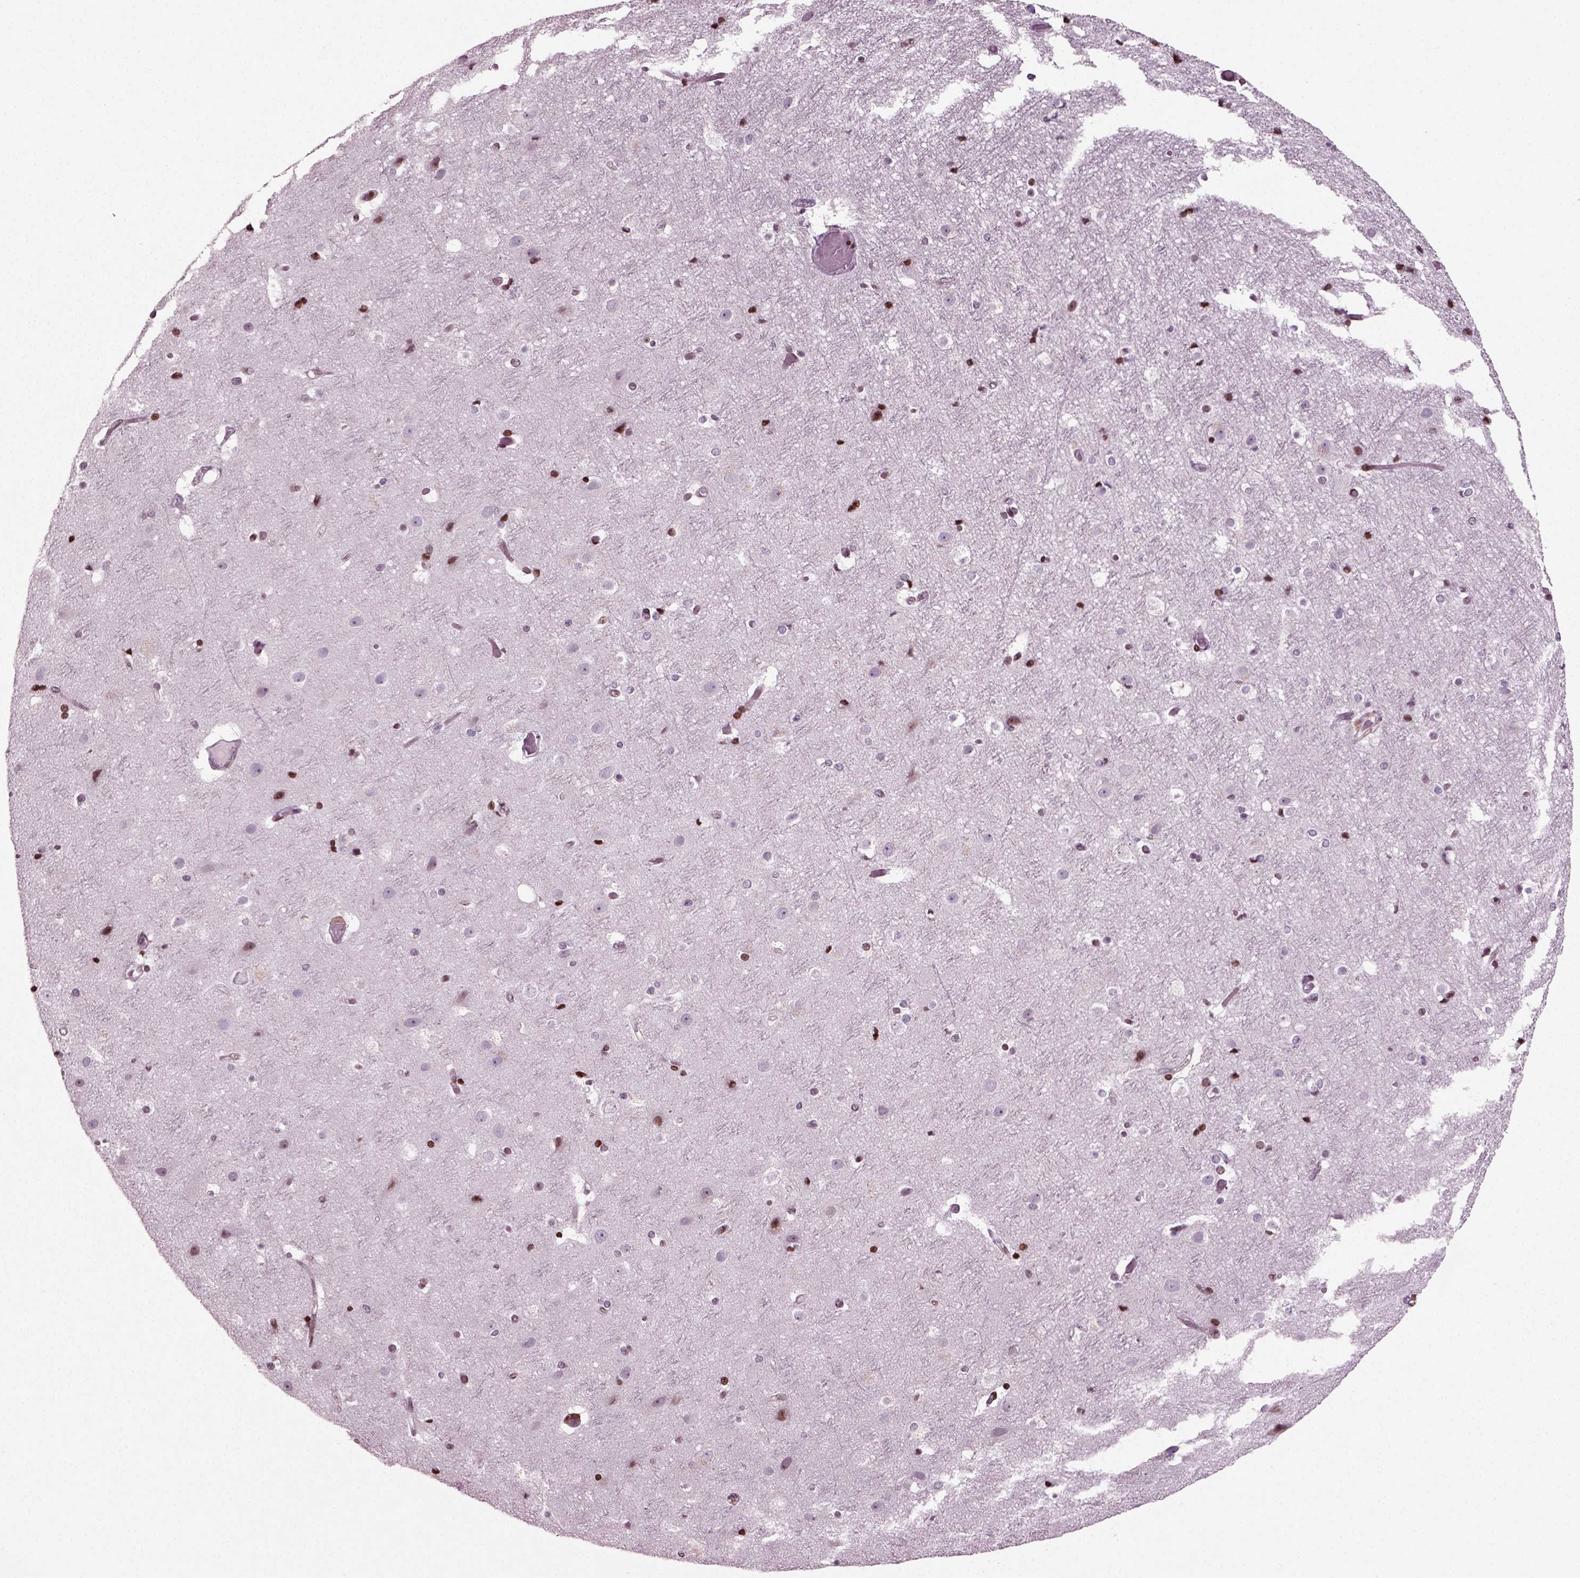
{"staining": {"intensity": "negative", "quantity": "none", "location": "none"}, "tissue": "cerebral cortex", "cell_type": "Endothelial cells", "image_type": "normal", "snomed": [{"axis": "morphology", "description": "Normal tissue, NOS"}, {"axis": "topography", "description": "Cerebral cortex"}], "caption": "Protein analysis of unremarkable cerebral cortex shows no significant expression in endothelial cells. (DAB IHC, high magnification).", "gene": "HEYL", "patient": {"sex": "female", "age": 52}}